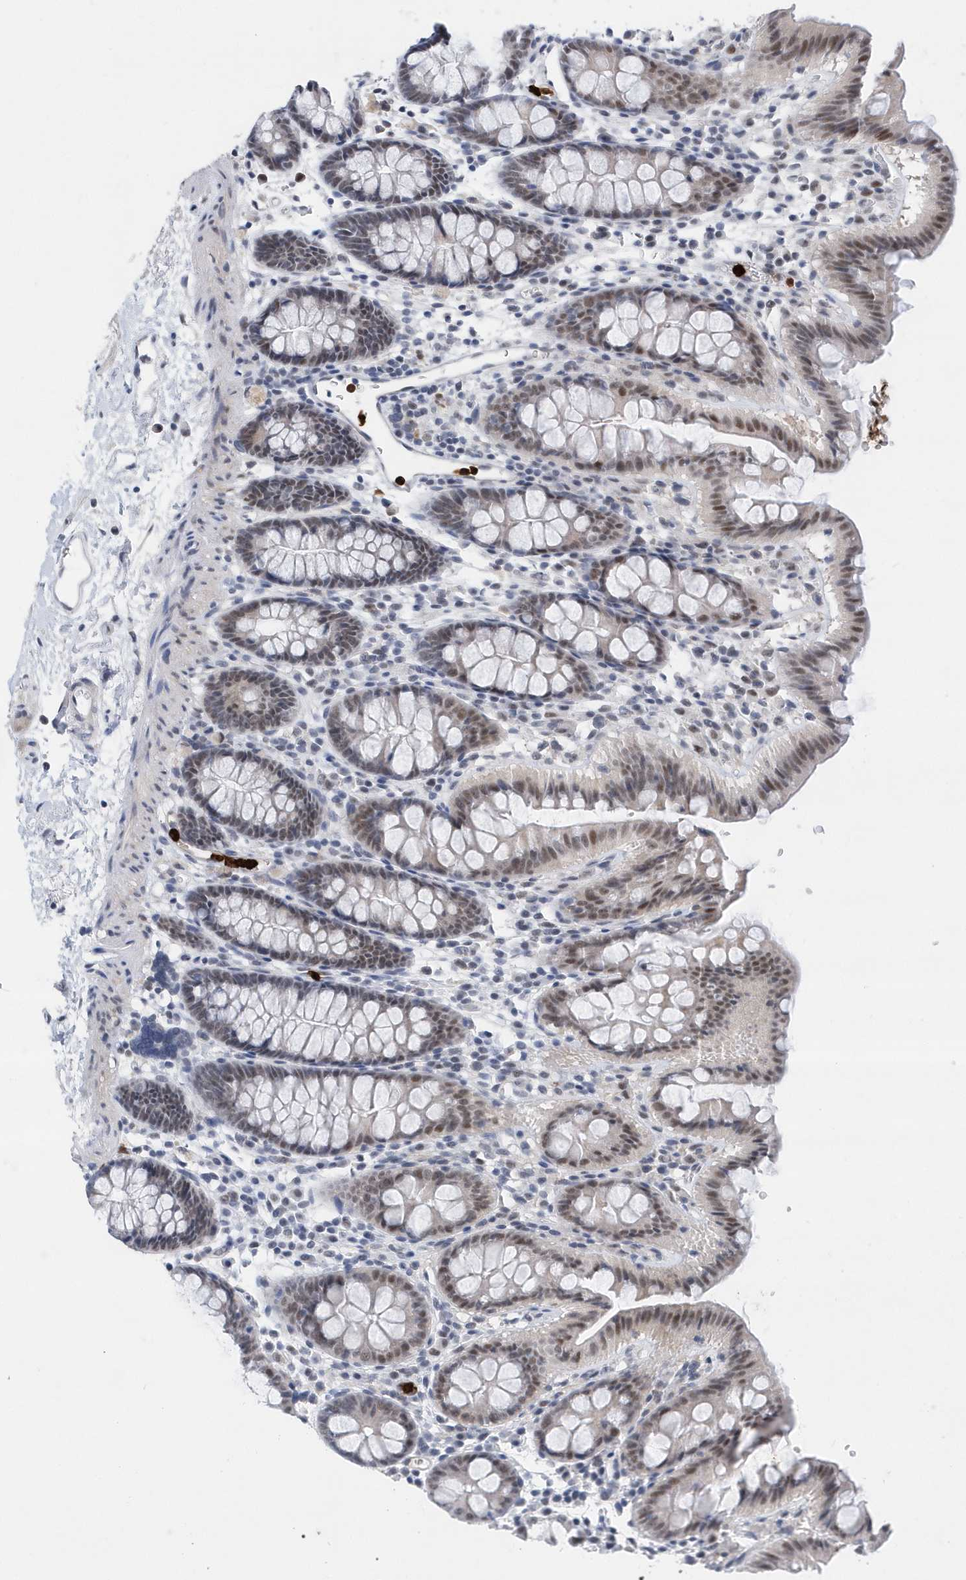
{"staining": {"intensity": "negative", "quantity": "none", "location": "none"}, "tissue": "colon", "cell_type": "Endothelial cells", "image_type": "normal", "snomed": [{"axis": "morphology", "description": "Normal tissue, NOS"}, {"axis": "topography", "description": "Colon"}], "caption": "Immunohistochemistry photomicrograph of normal human colon stained for a protein (brown), which exhibits no expression in endothelial cells. The staining is performed using DAB (3,3'-diaminobenzidine) brown chromogen with nuclei counter-stained in using hematoxylin.", "gene": "RPP30", "patient": {"sex": "male", "age": 75}}